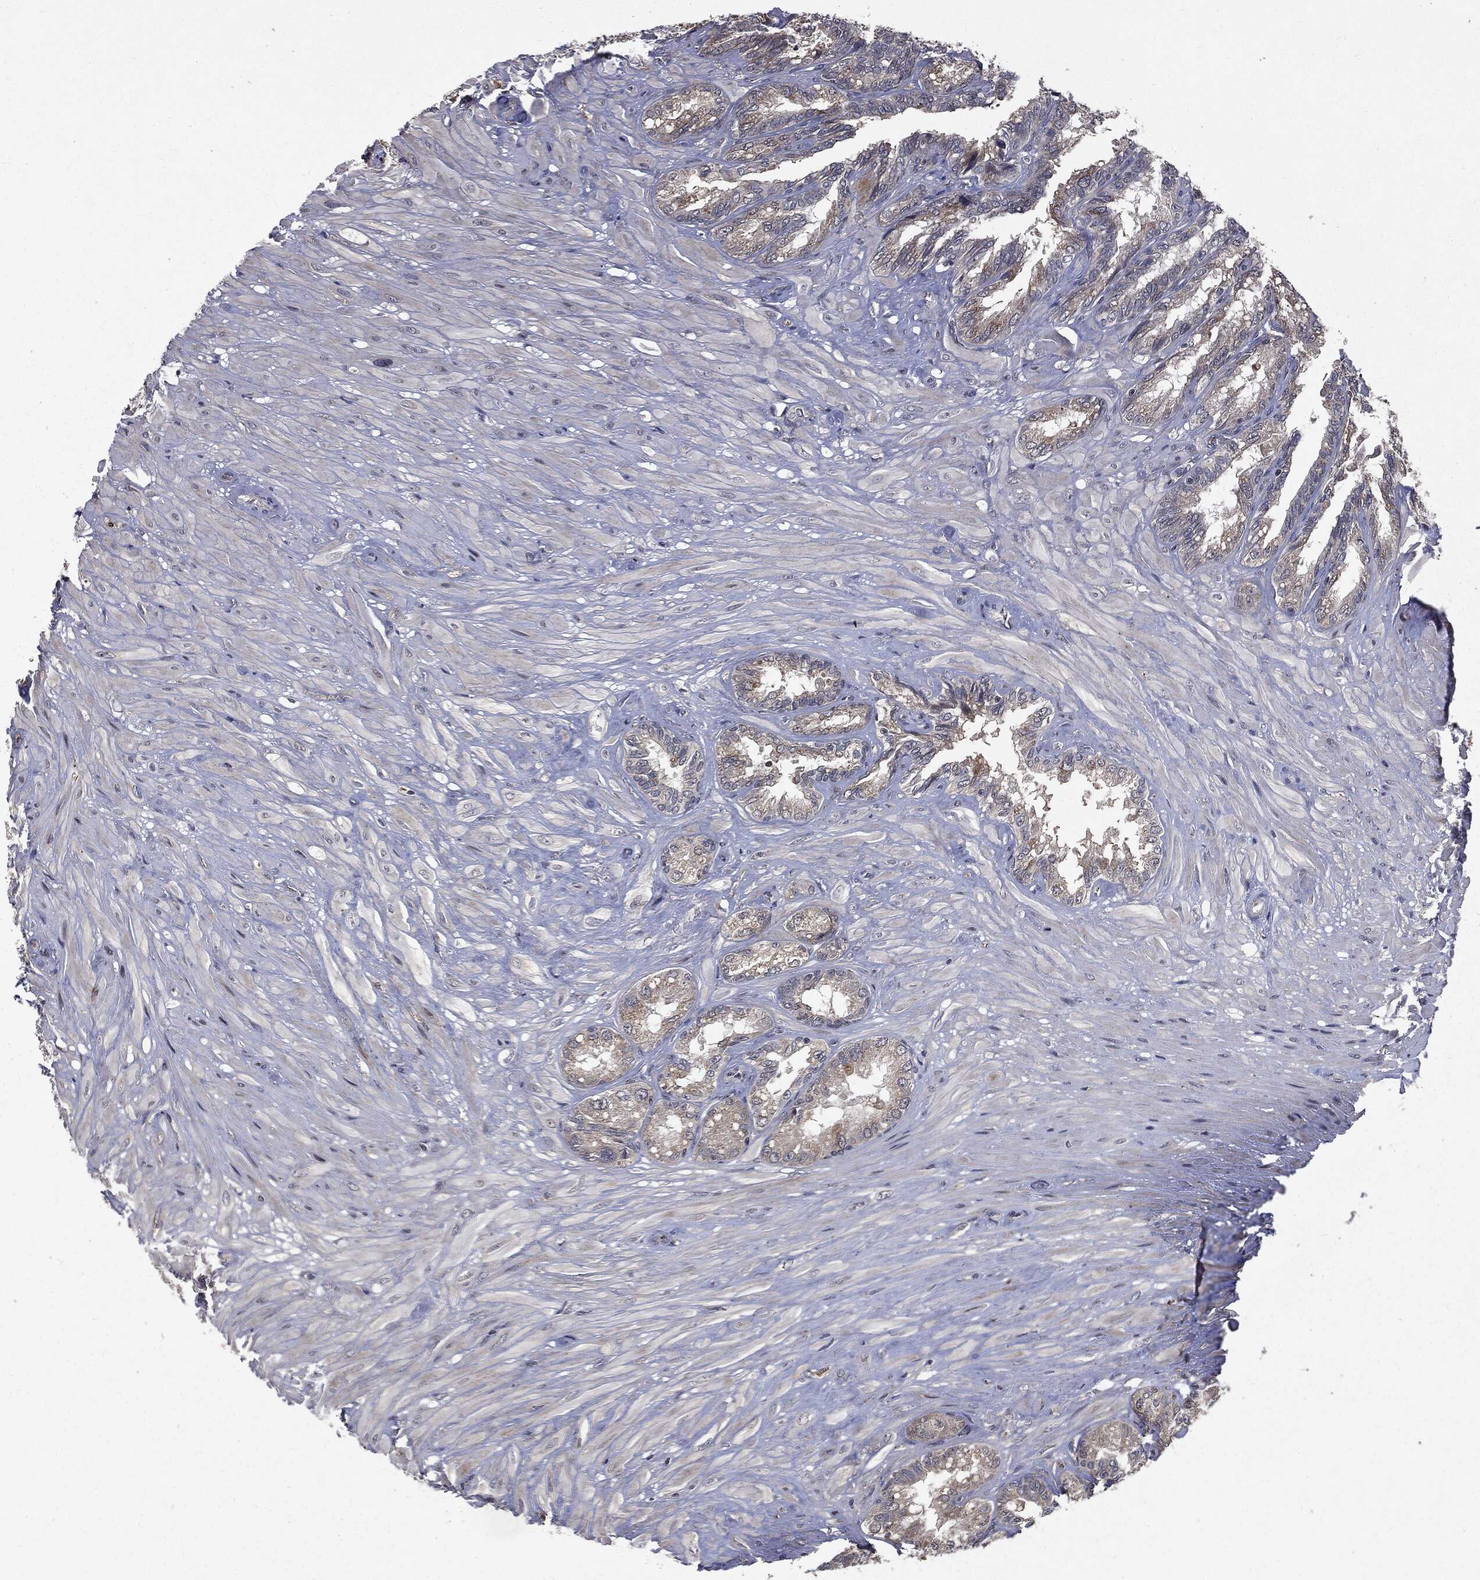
{"staining": {"intensity": "moderate", "quantity": "<25%", "location": "cytoplasmic/membranous"}, "tissue": "seminal vesicle", "cell_type": "Glandular cells", "image_type": "normal", "snomed": [{"axis": "morphology", "description": "Normal tissue, NOS"}, {"axis": "topography", "description": "Seminal veicle"}], "caption": "Brown immunohistochemical staining in normal seminal vesicle shows moderate cytoplasmic/membranous positivity in about <25% of glandular cells.", "gene": "PLPPR2", "patient": {"sex": "male", "age": 68}}